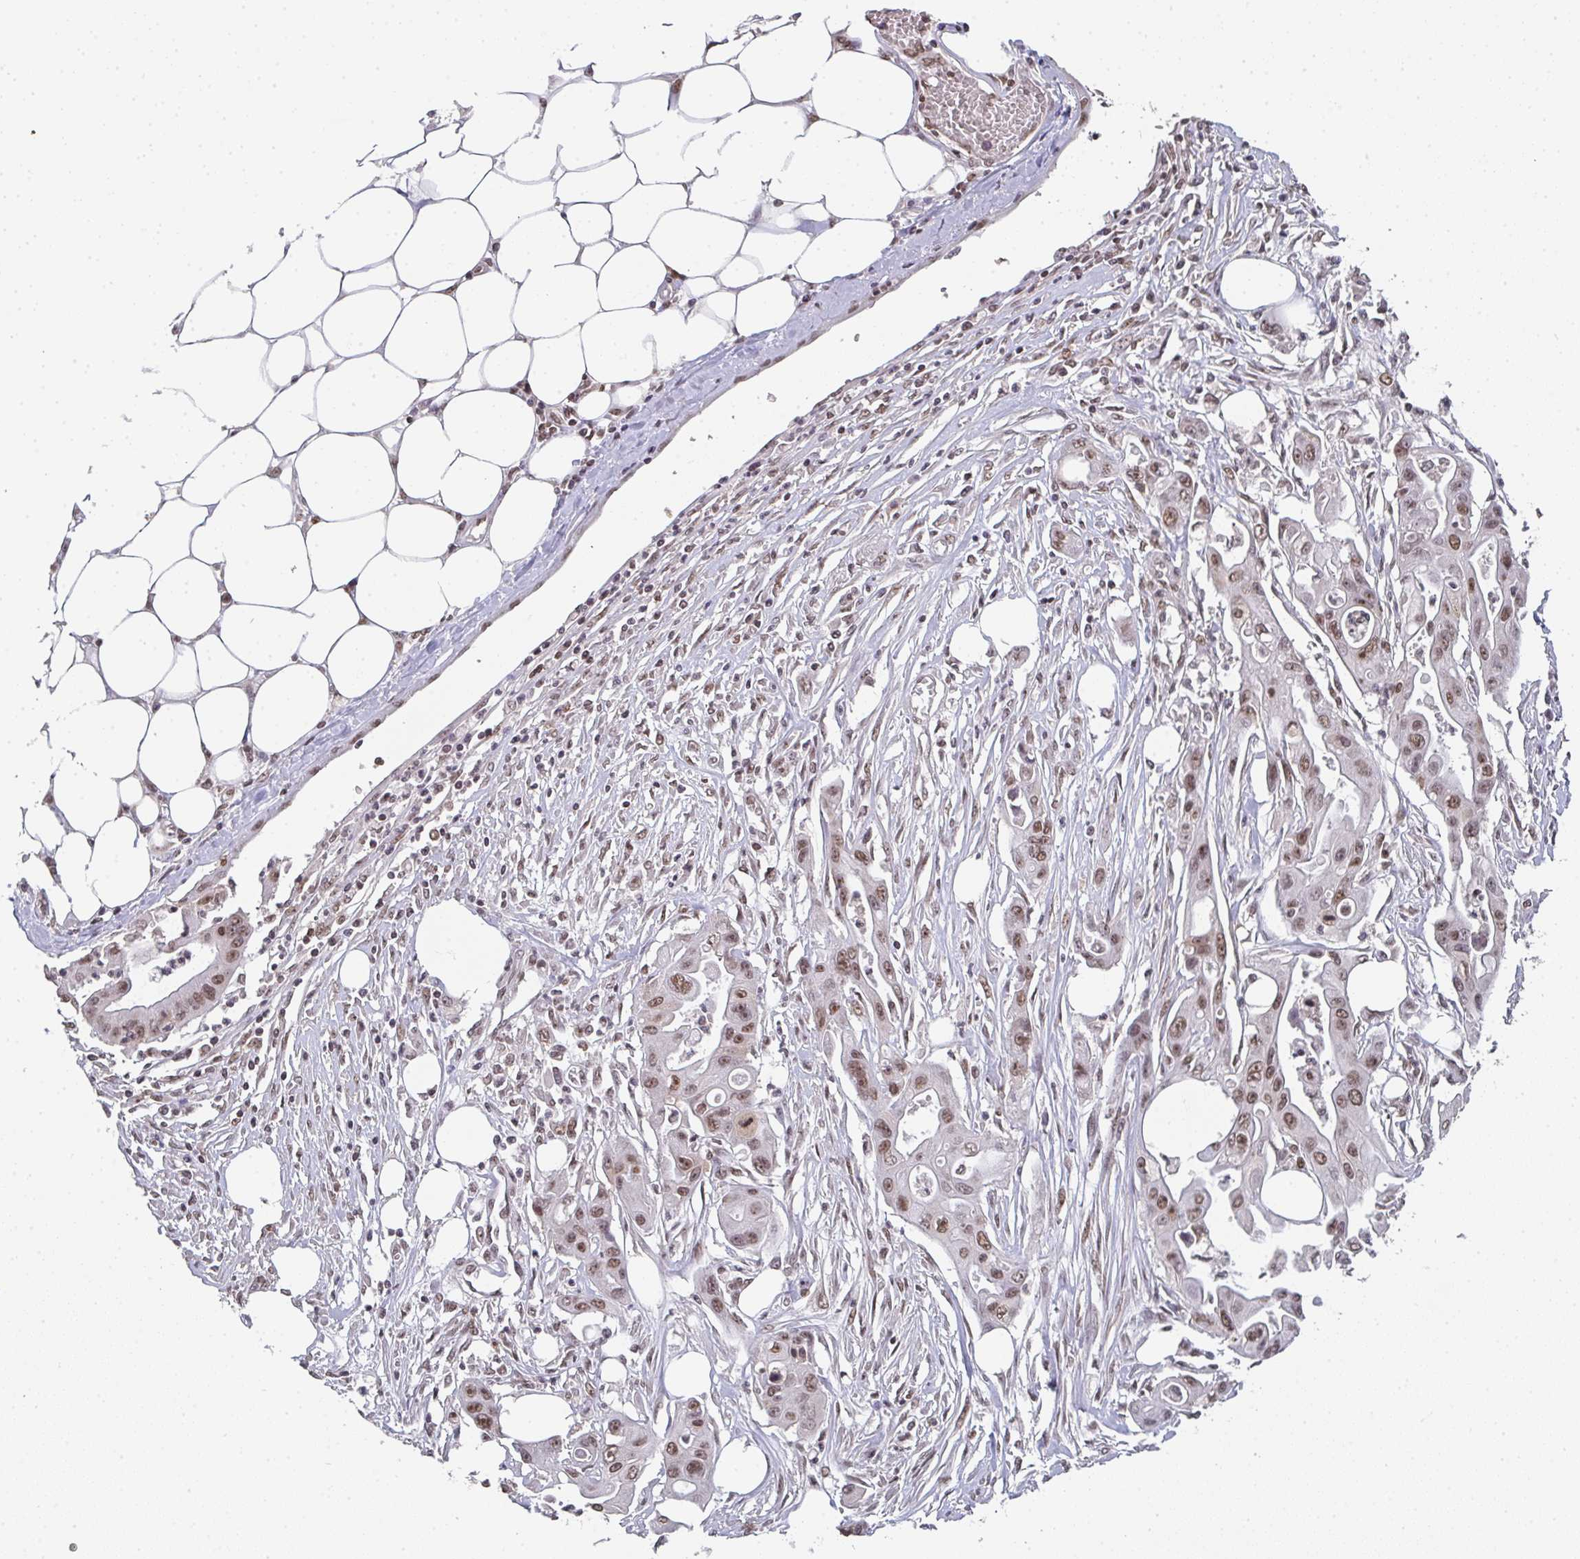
{"staining": {"intensity": "moderate", "quantity": ">75%", "location": "nuclear"}, "tissue": "ovarian cancer", "cell_type": "Tumor cells", "image_type": "cancer", "snomed": [{"axis": "morphology", "description": "Cystadenocarcinoma, mucinous, NOS"}, {"axis": "topography", "description": "Ovary"}], "caption": "The photomicrograph reveals a brown stain indicating the presence of a protein in the nuclear of tumor cells in ovarian mucinous cystadenocarcinoma.", "gene": "DKC1", "patient": {"sex": "female", "age": 70}}